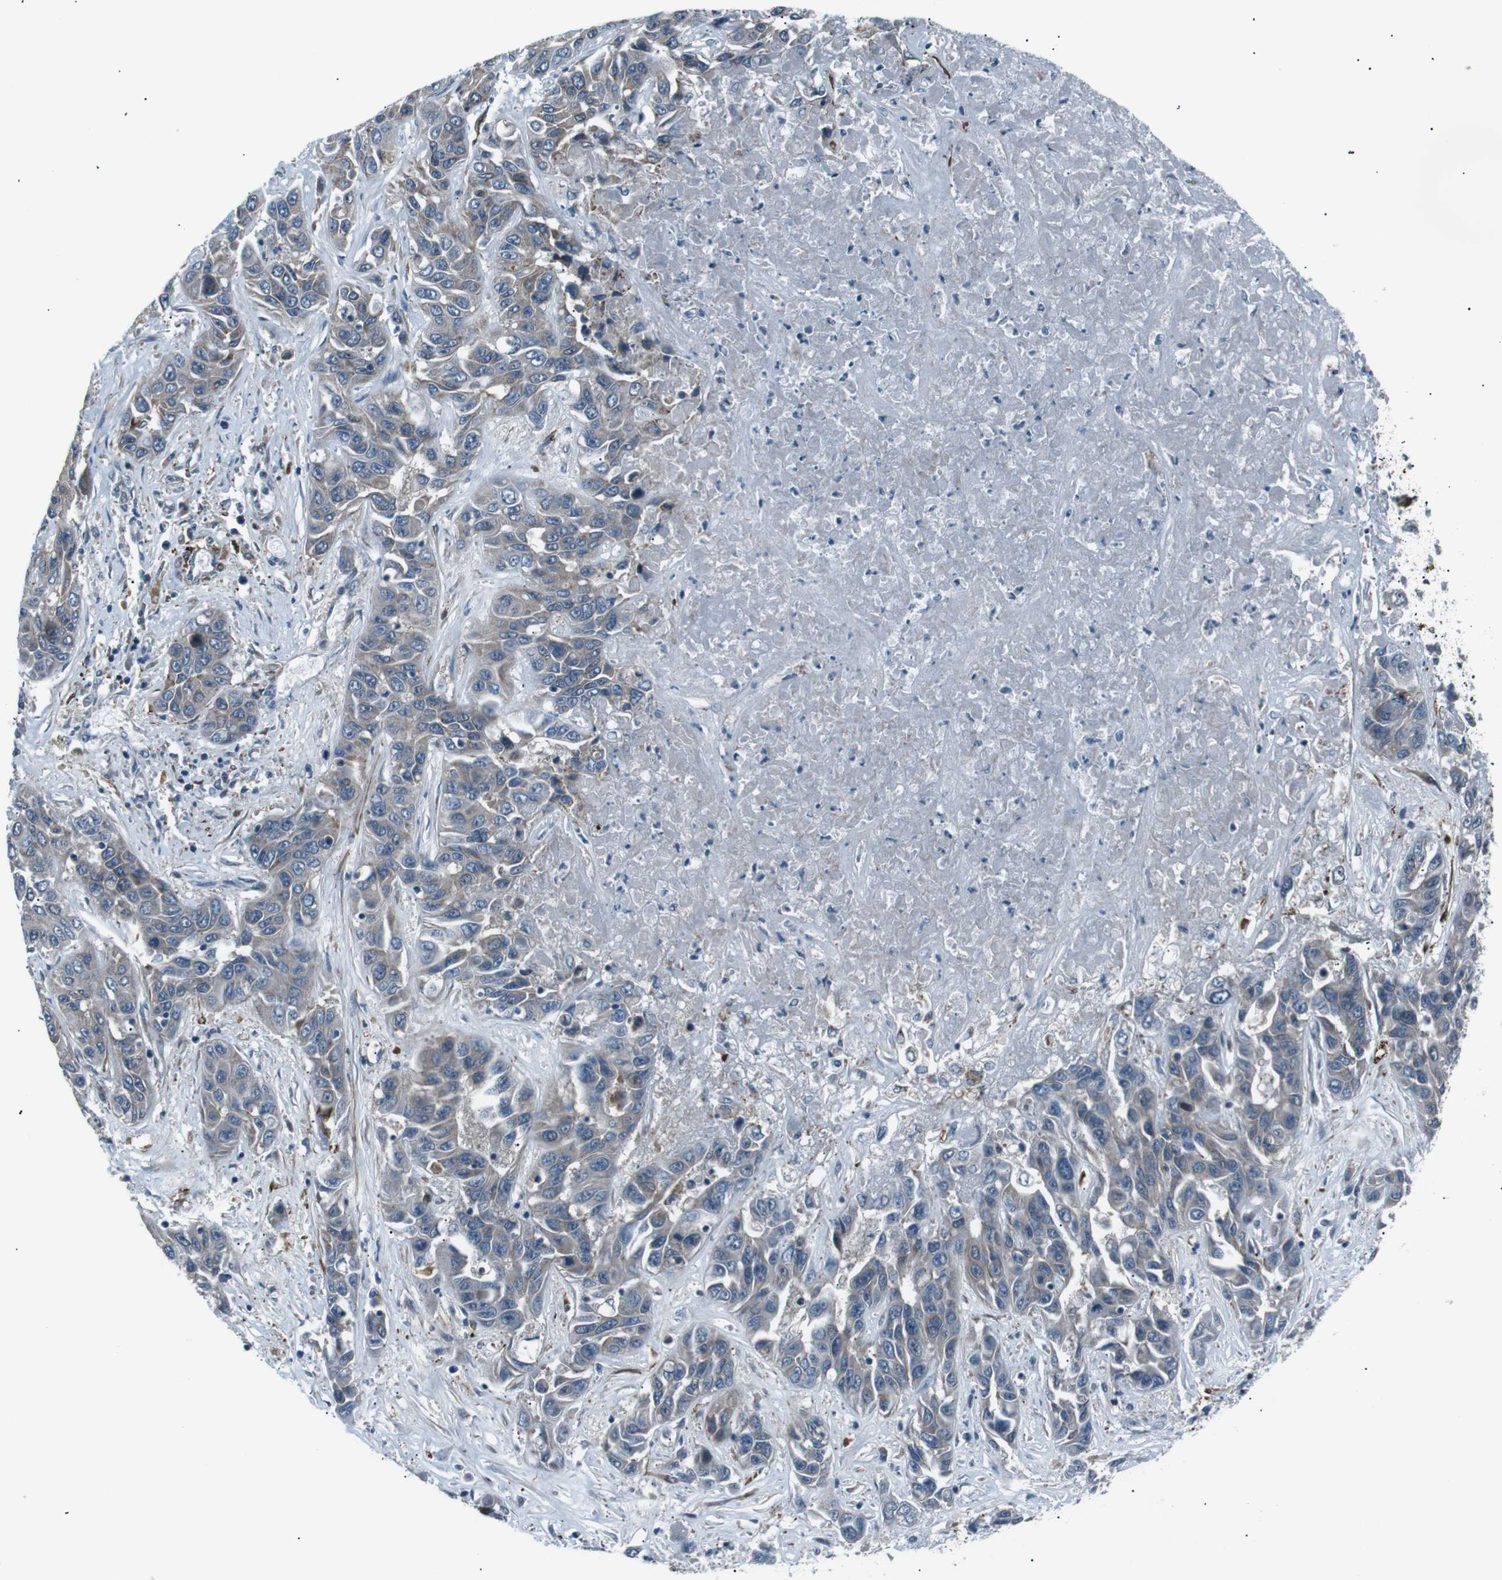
{"staining": {"intensity": "weak", "quantity": "25%-75%", "location": "cytoplasmic/membranous"}, "tissue": "liver cancer", "cell_type": "Tumor cells", "image_type": "cancer", "snomed": [{"axis": "morphology", "description": "Cholangiocarcinoma"}, {"axis": "topography", "description": "Liver"}], "caption": "High-power microscopy captured an immunohistochemistry (IHC) histopathology image of liver cholangiocarcinoma, revealing weak cytoplasmic/membranous expression in about 25%-75% of tumor cells.", "gene": "PDLIM5", "patient": {"sex": "female", "age": 52}}